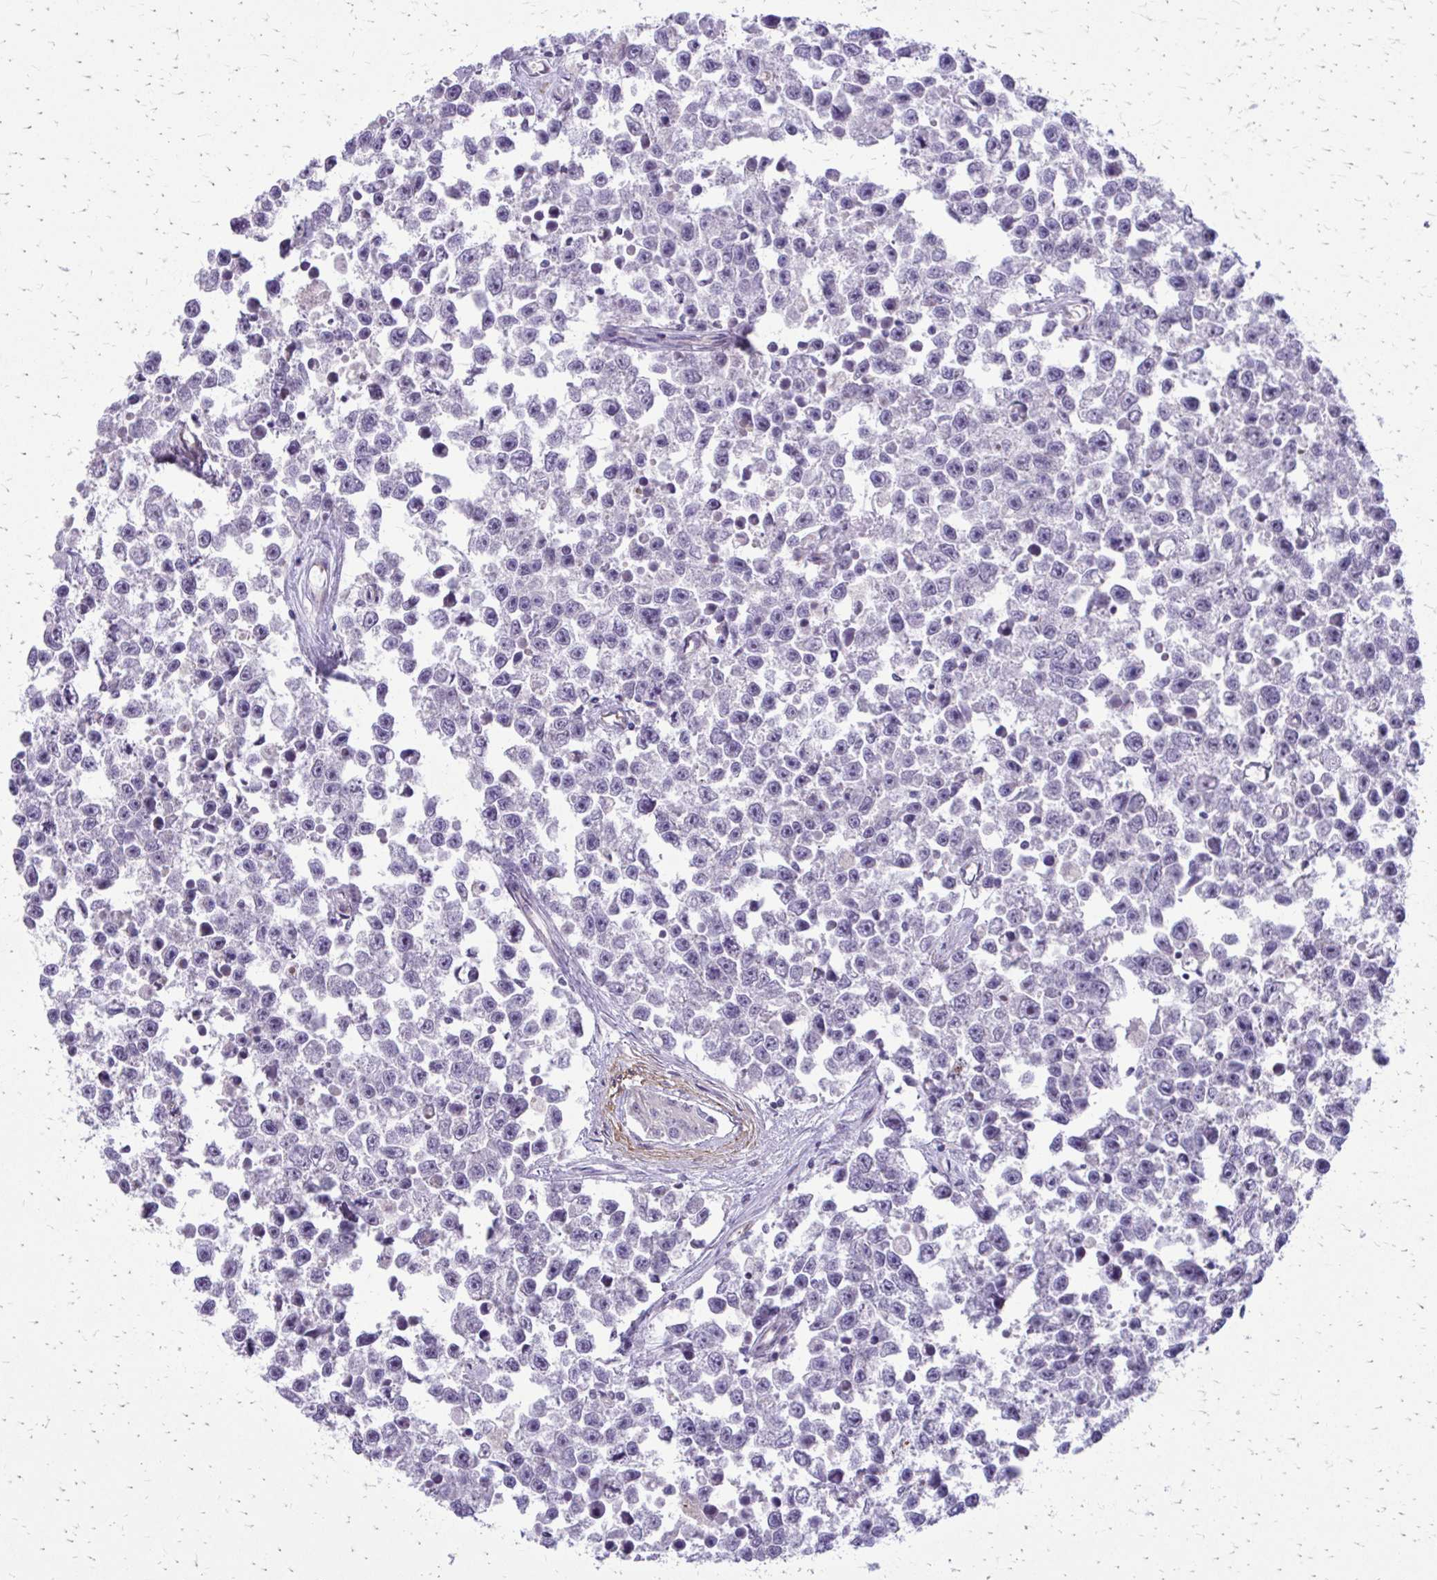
{"staining": {"intensity": "negative", "quantity": "none", "location": "none"}, "tissue": "testis cancer", "cell_type": "Tumor cells", "image_type": "cancer", "snomed": [{"axis": "morphology", "description": "Seminoma, NOS"}, {"axis": "topography", "description": "Testis"}], "caption": "DAB (3,3'-diaminobenzidine) immunohistochemical staining of testis cancer demonstrates no significant positivity in tumor cells.", "gene": "FUNDC2", "patient": {"sex": "male", "age": 26}}